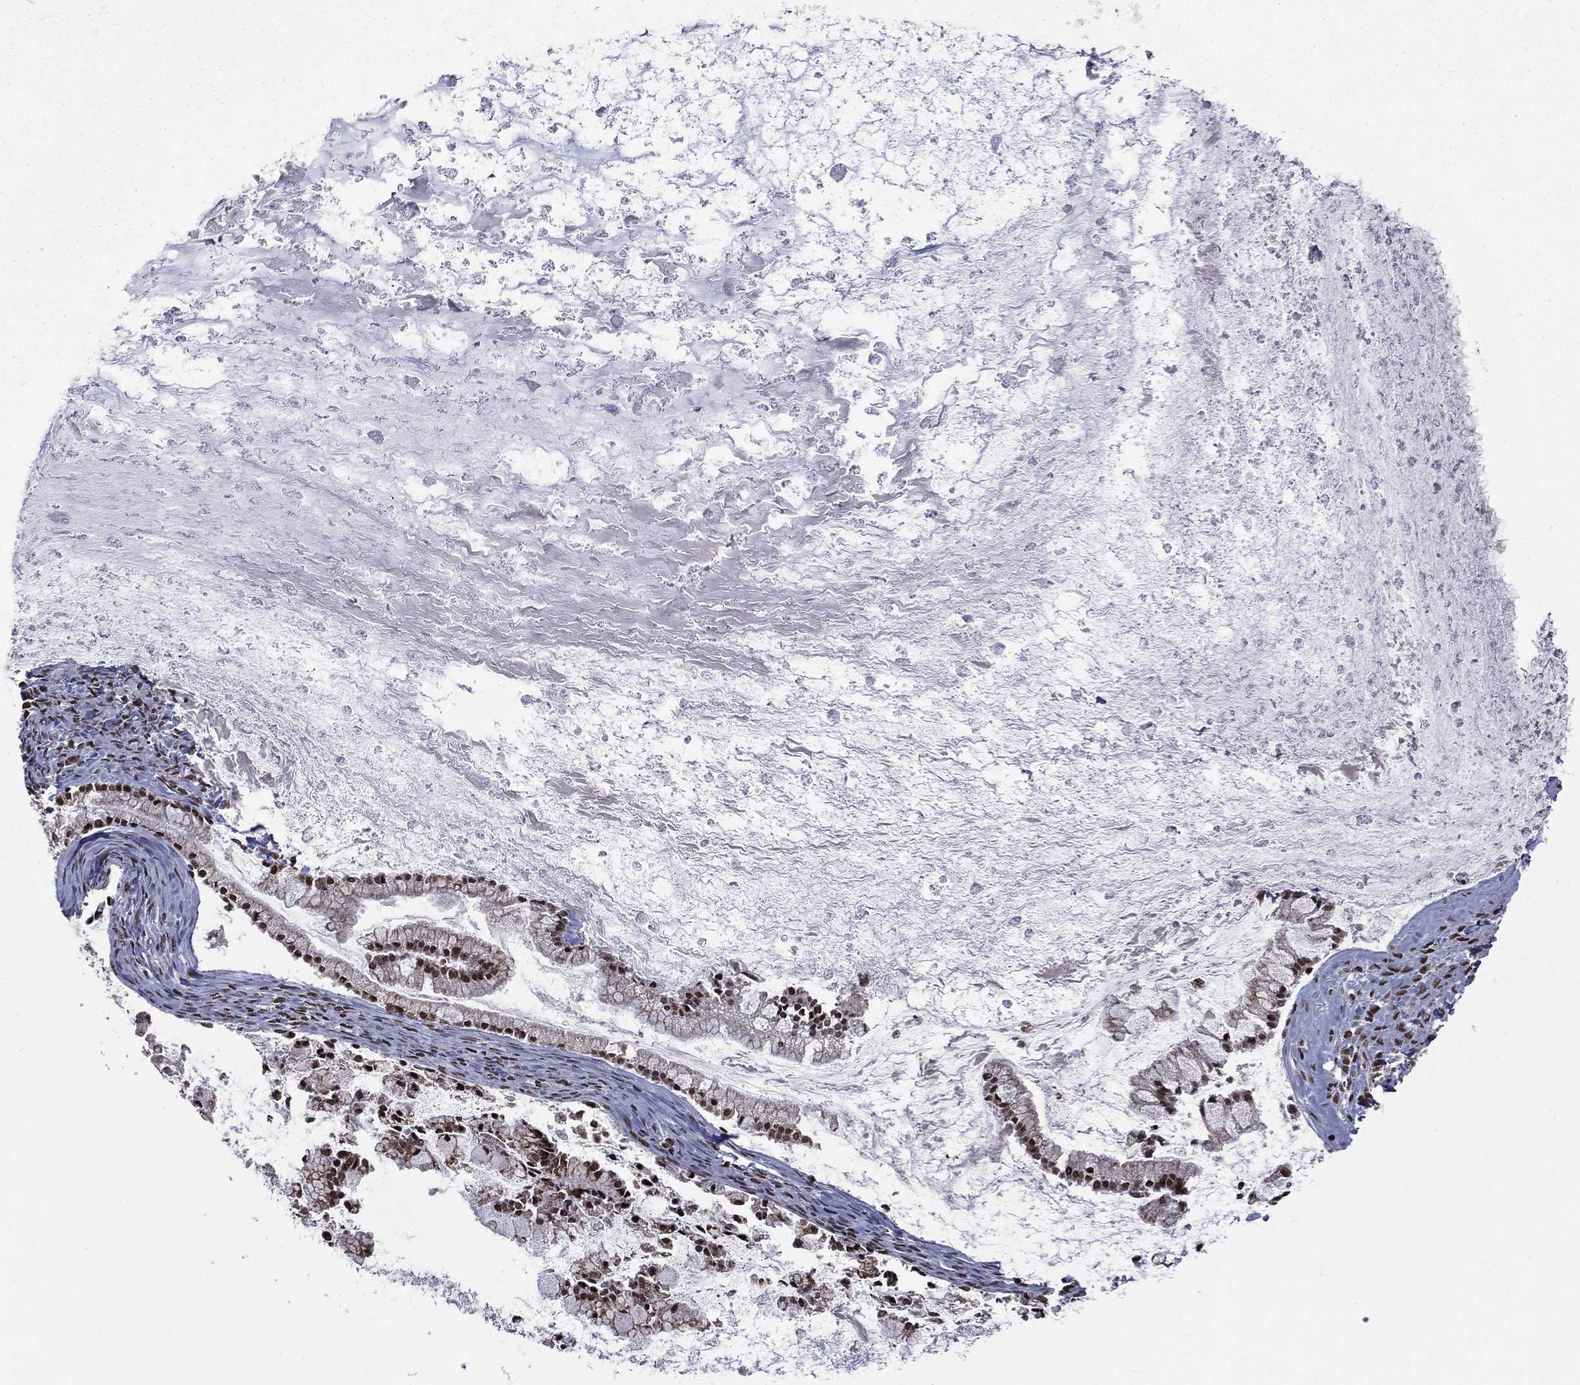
{"staining": {"intensity": "moderate", "quantity": ">75%", "location": "nuclear"}, "tissue": "ovarian cancer", "cell_type": "Tumor cells", "image_type": "cancer", "snomed": [{"axis": "morphology", "description": "Cystadenocarcinoma, mucinous, NOS"}, {"axis": "topography", "description": "Ovary"}], "caption": "Immunohistochemical staining of ovarian mucinous cystadenocarcinoma exhibits moderate nuclear protein staining in about >75% of tumor cells.", "gene": "C5orf24", "patient": {"sex": "female", "age": 67}}